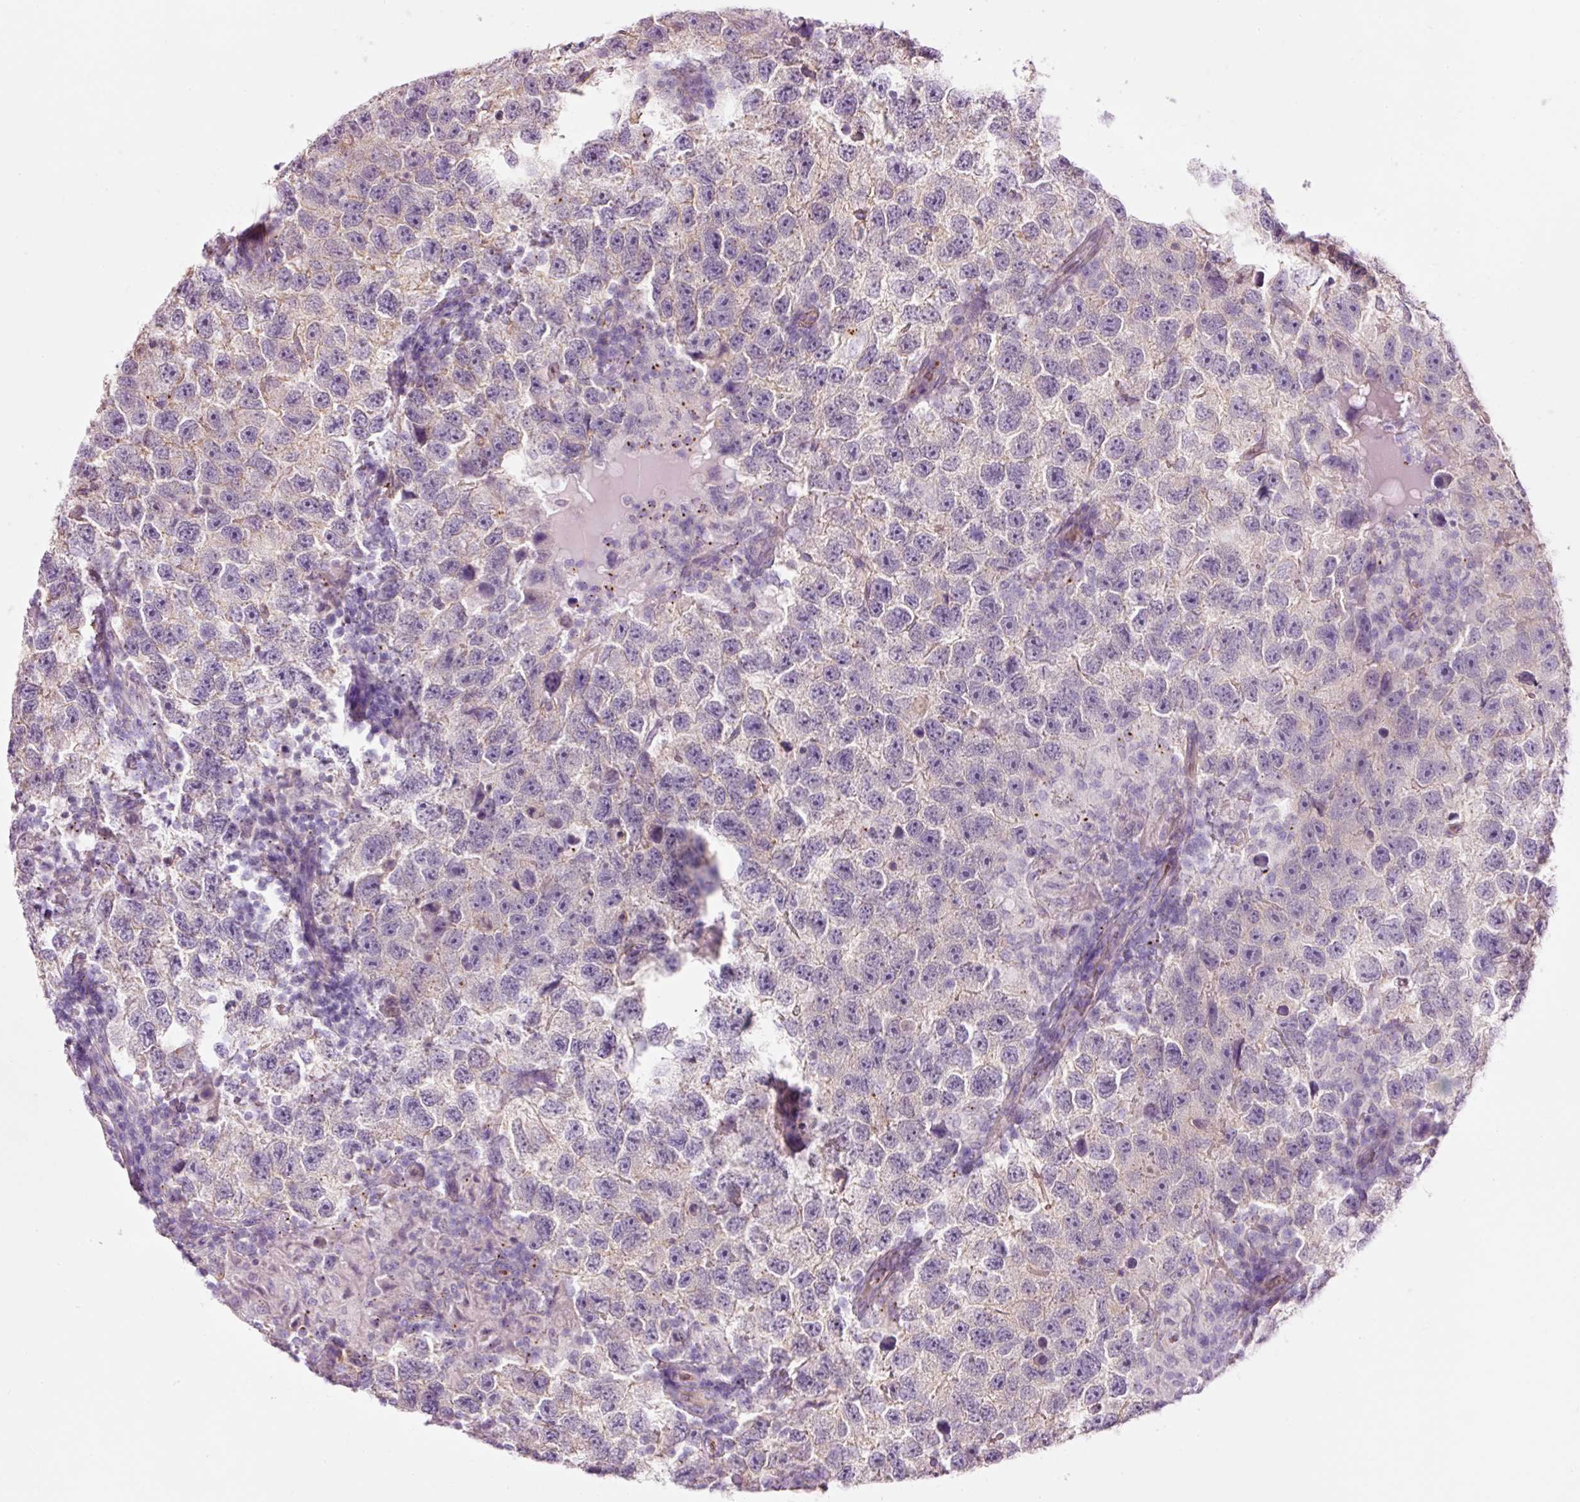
{"staining": {"intensity": "negative", "quantity": "none", "location": "none"}, "tissue": "testis cancer", "cell_type": "Tumor cells", "image_type": "cancer", "snomed": [{"axis": "morphology", "description": "Seminoma, NOS"}, {"axis": "topography", "description": "Testis"}], "caption": "Immunohistochemistry (IHC) of testis seminoma exhibits no expression in tumor cells. Nuclei are stained in blue.", "gene": "HSPA4L", "patient": {"sex": "male", "age": 26}}